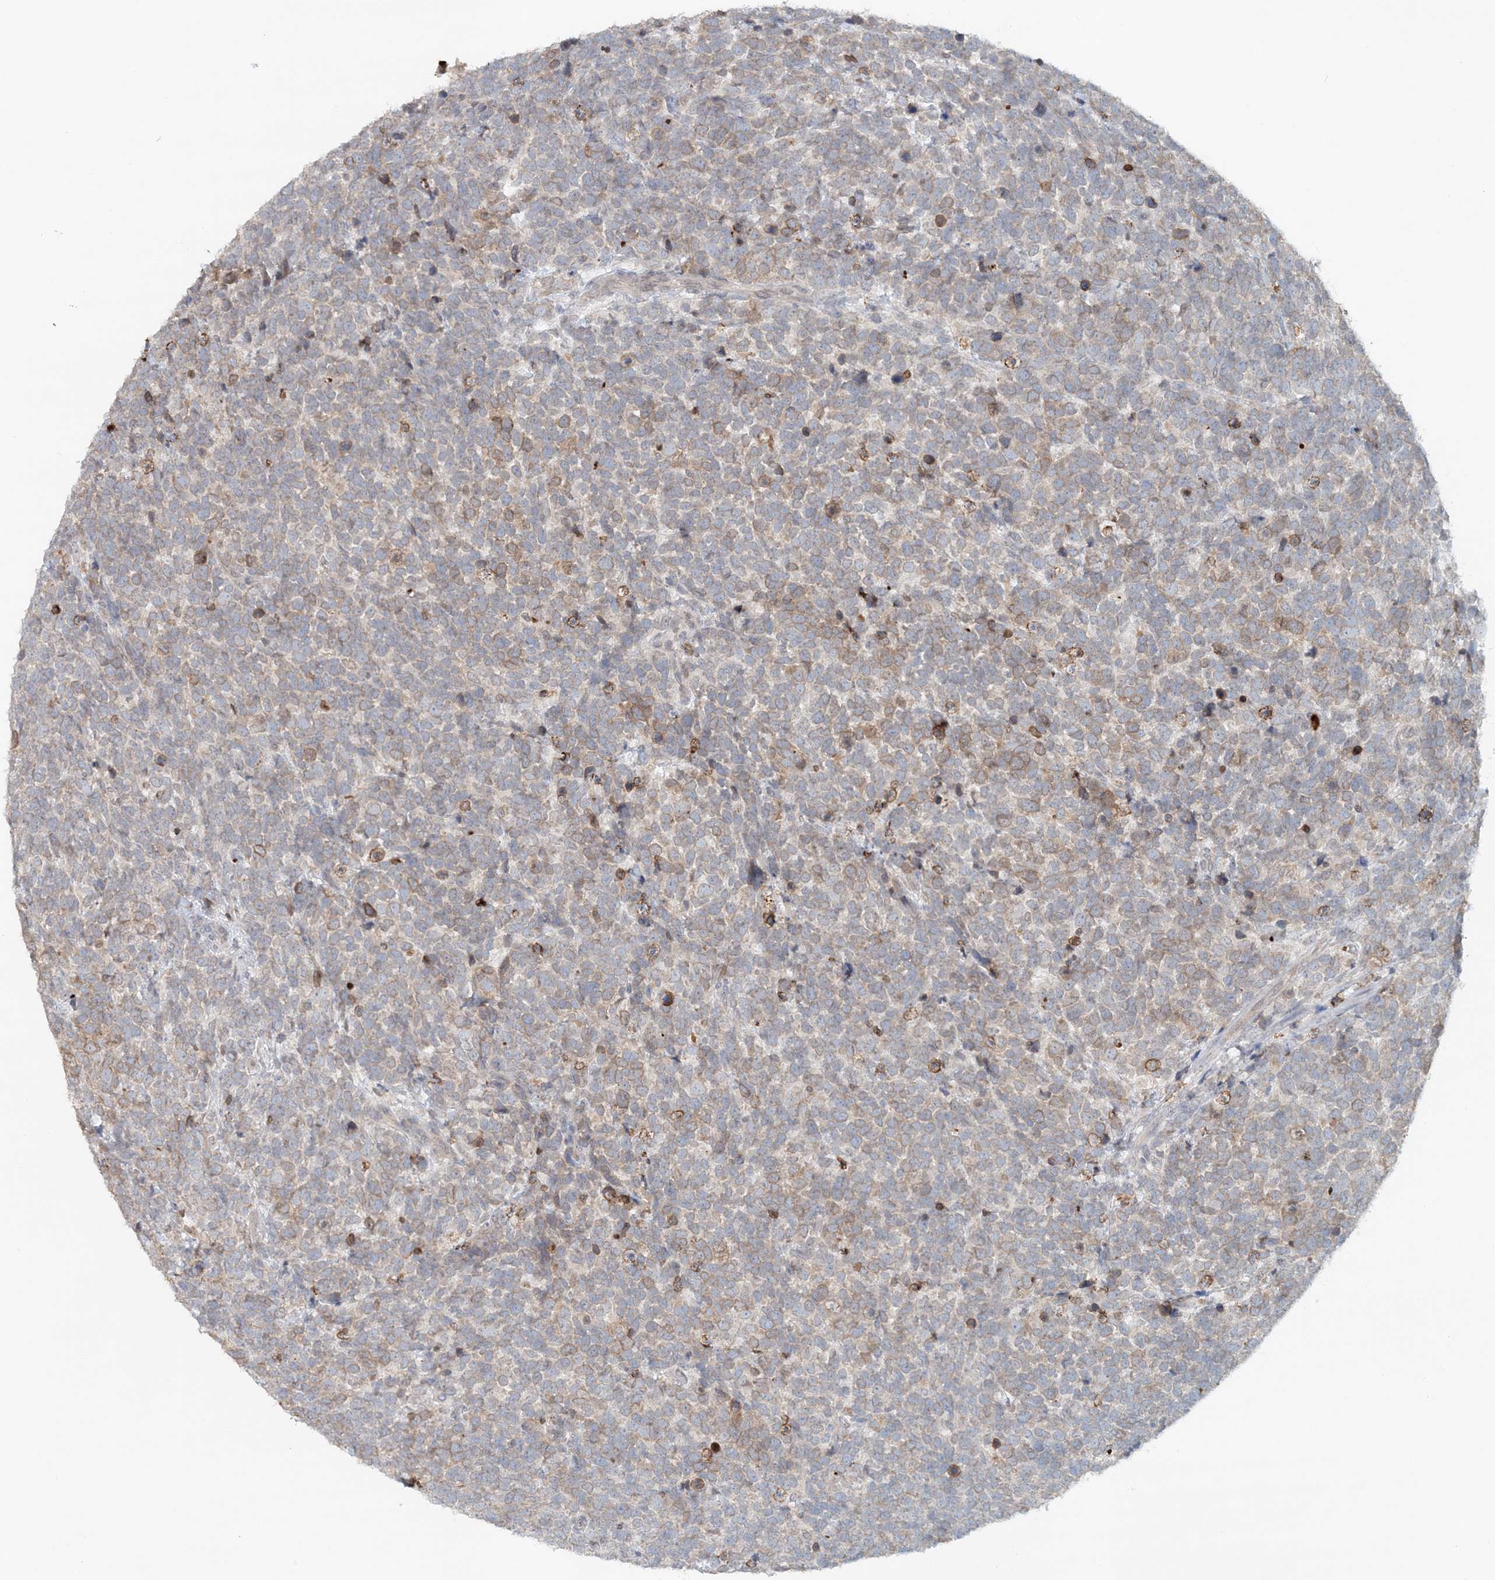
{"staining": {"intensity": "weak", "quantity": "25%-75%", "location": "cytoplasmic/membranous,nuclear"}, "tissue": "urothelial cancer", "cell_type": "Tumor cells", "image_type": "cancer", "snomed": [{"axis": "morphology", "description": "Urothelial carcinoma, High grade"}, {"axis": "topography", "description": "Urinary bladder"}], "caption": "Tumor cells exhibit weak cytoplasmic/membranous and nuclear expression in about 25%-75% of cells in high-grade urothelial carcinoma.", "gene": "NUP54", "patient": {"sex": "female", "age": 82}}